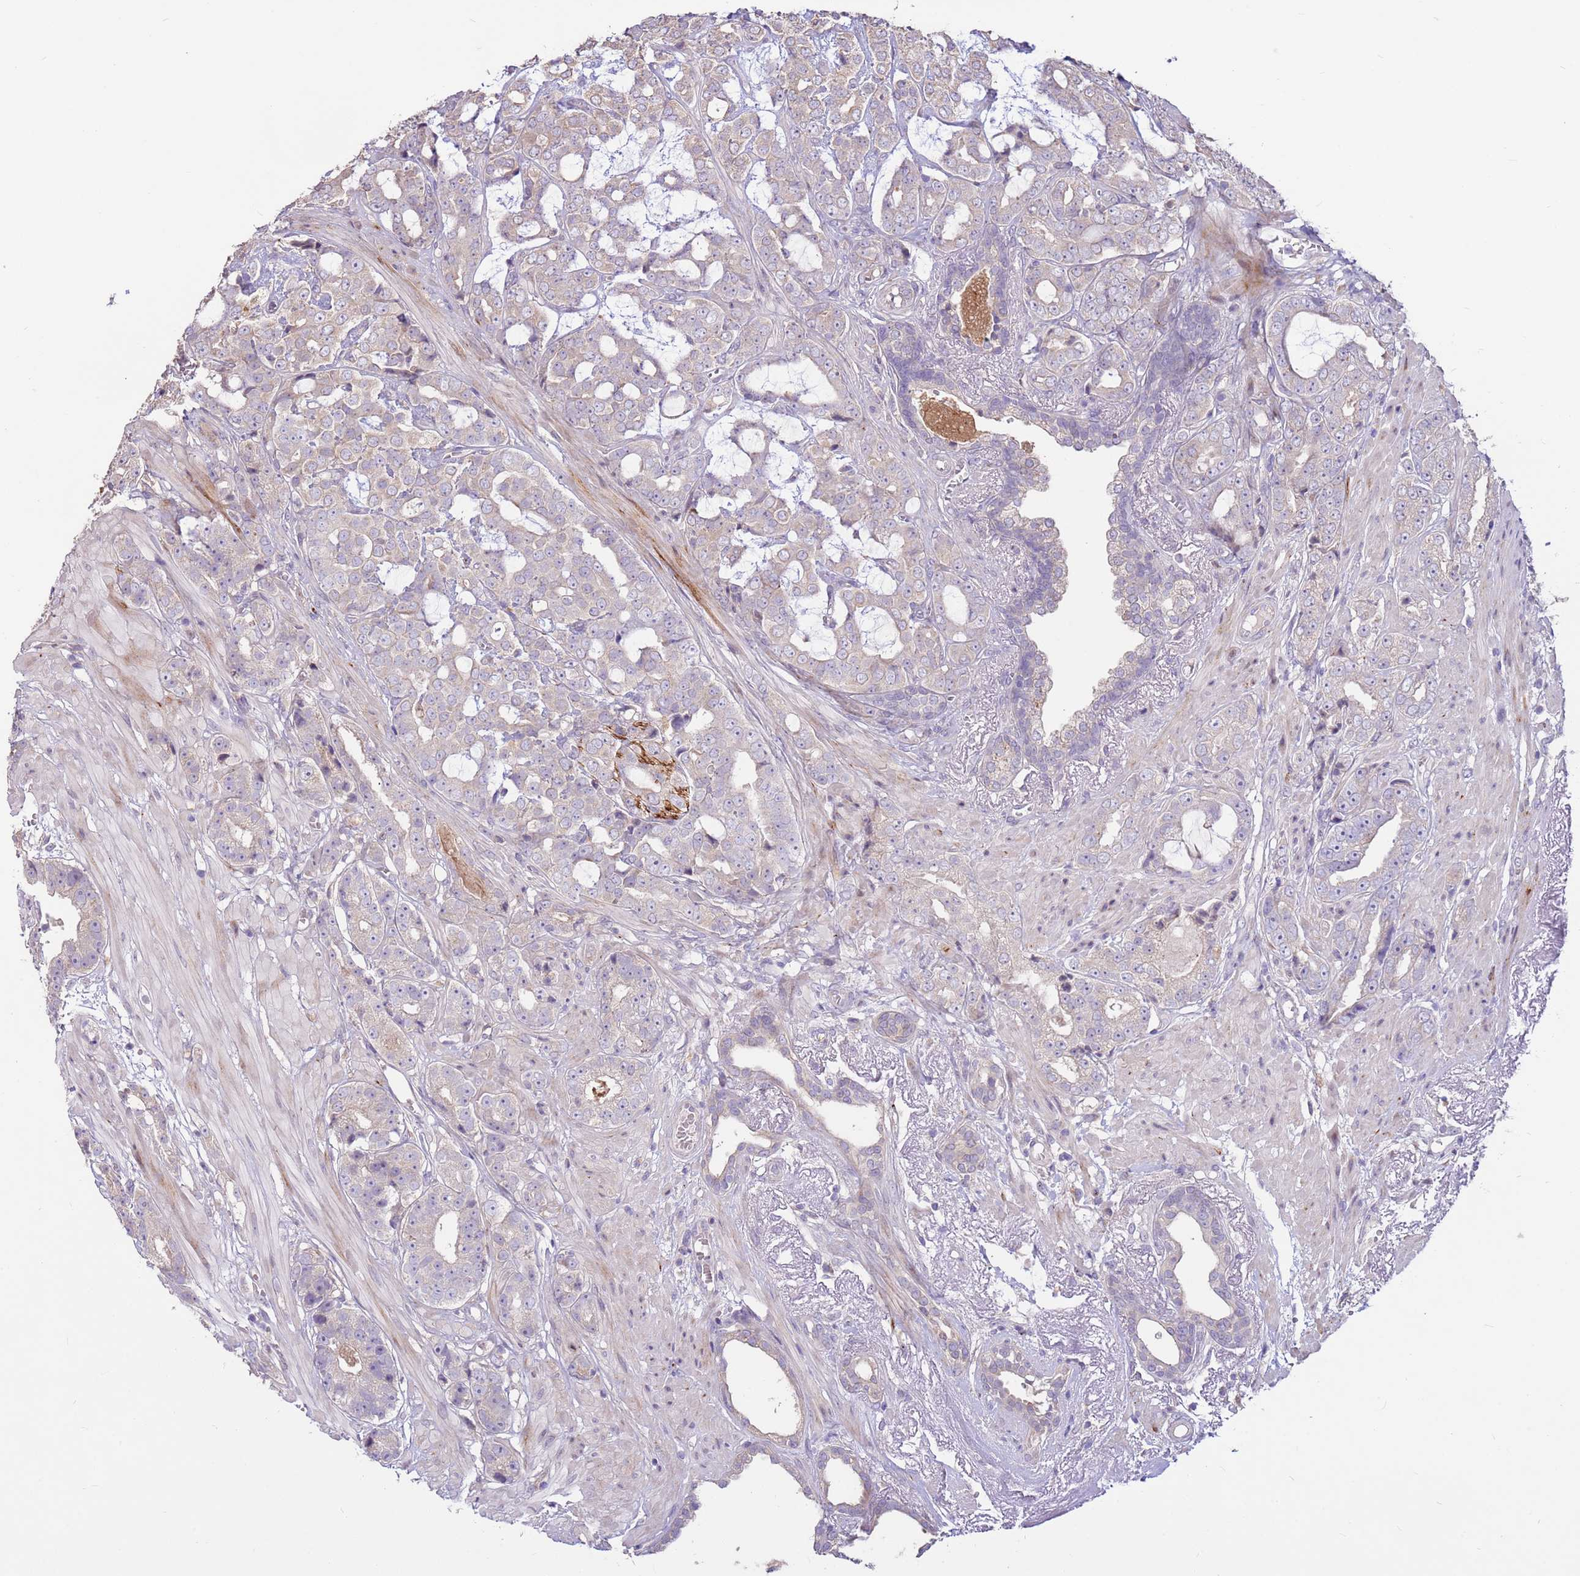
{"staining": {"intensity": "negative", "quantity": "none", "location": "none"}, "tissue": "prostate cancer", "cell_type": "Tumor cells", "image_type": "cancer", "snomed": [{"axis": "morphology", "description": "Adenocarcinoma, High grade"}, {"axis": "topography", "description": "Prostate"}], "caption": "Image shows no significant protein positivity in tumor cells of prostate high-grade adenocarcinoma. Nuclei are stained in blue.", "gene": "LGI4", "patient": {"sex": "male", "age": 71}}